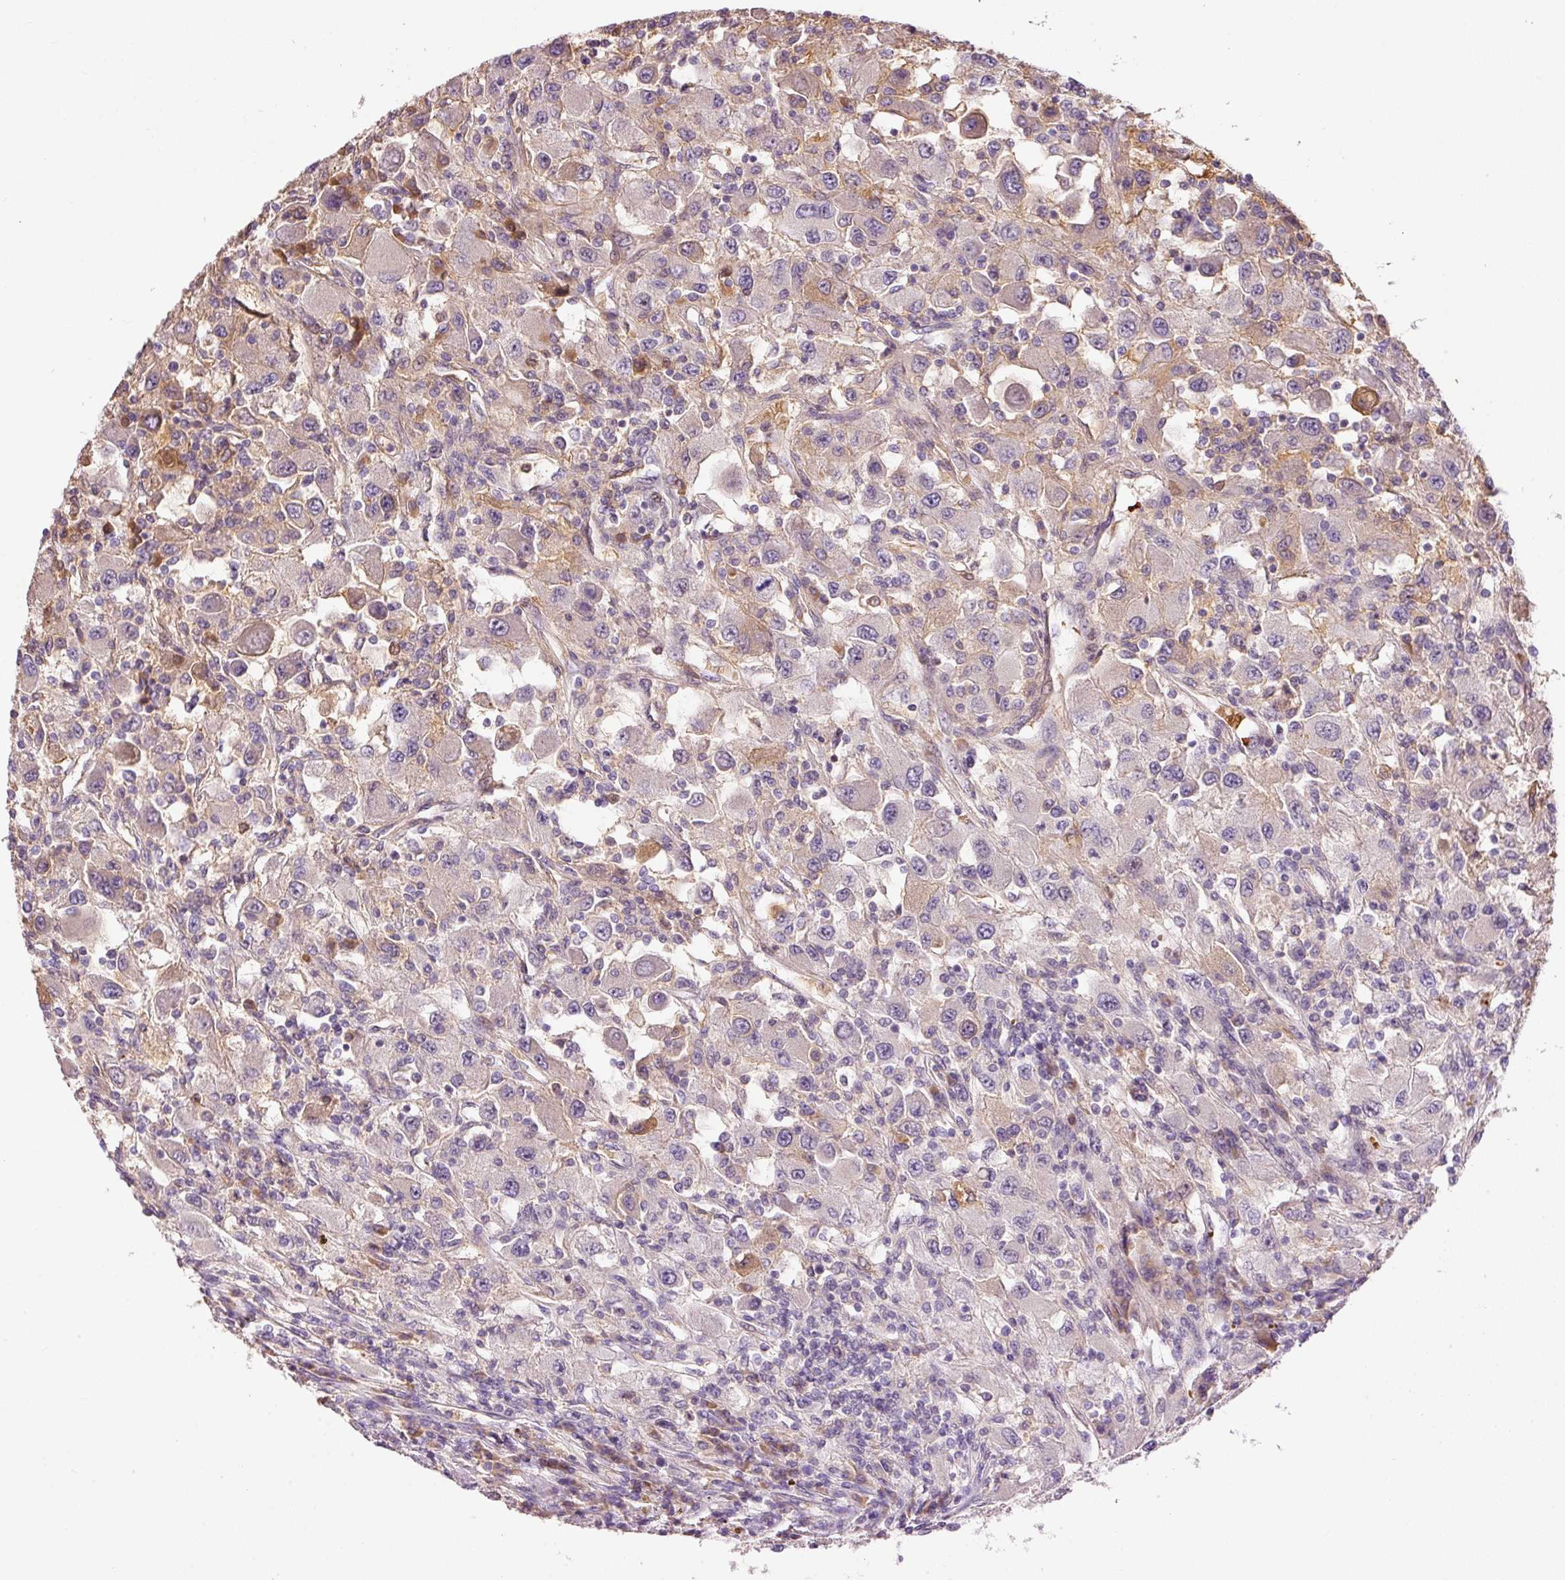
{"staining": {"intensity": "moderate", "quantity": "<25%", "location": "nuclear"}, "tissue": "renal cancer", "cell_type": "Tumor cells", "image_type": "cancer", "snomed": [{"axis": "morphology", "description": "Adenocarcinoma, NOS"}, {"axis": "topography", "description": "Kidney"}], "caption": "An immunohistochemistry histopathology image of tumor tissue is shown. Protein staining in brown highlights moderate nuclear positivity in adenocarcinoma (renal) within tumor cells.", "gene": "CMTM8", "patient": {"sex": "female", "age": 67}}